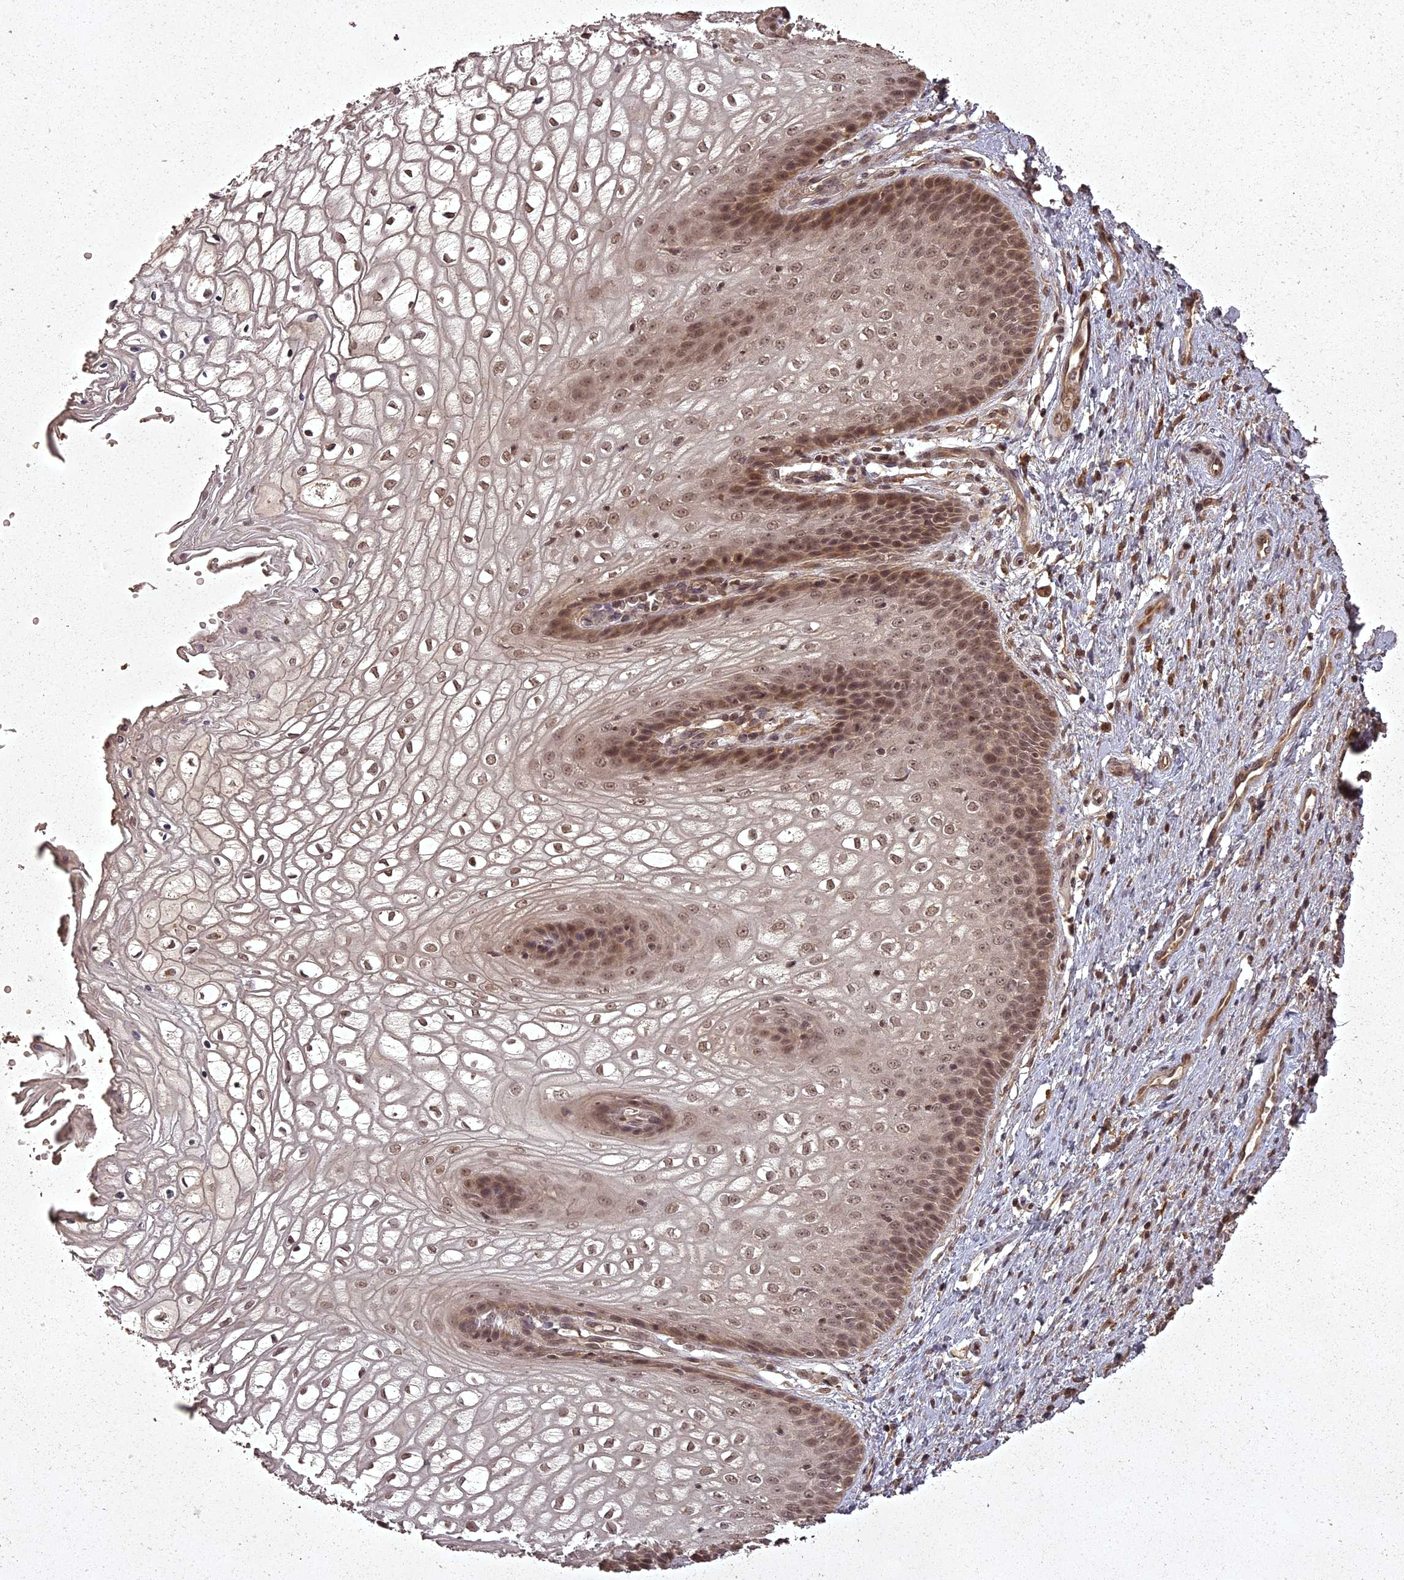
{"staining": {"intensity": "moderate", "quantity": ">75%", "location": "nuclear"}, "tissue": "vagina", "cell_type": "Squamous epithelial cells", "image_type": "normal", "snomed": [{"axis": "morphology", "description": "Normal tissue, NOS"}, {"axis": "topography", "description": "Vagina"}], "caption": "IHC of unremarkable human vagina reveals medium levels of moderate nuclear staining in approximately >75% of squamous epithelial cells.", "gene": "ING5", "patient": {"sex": "female", "age": 34}}